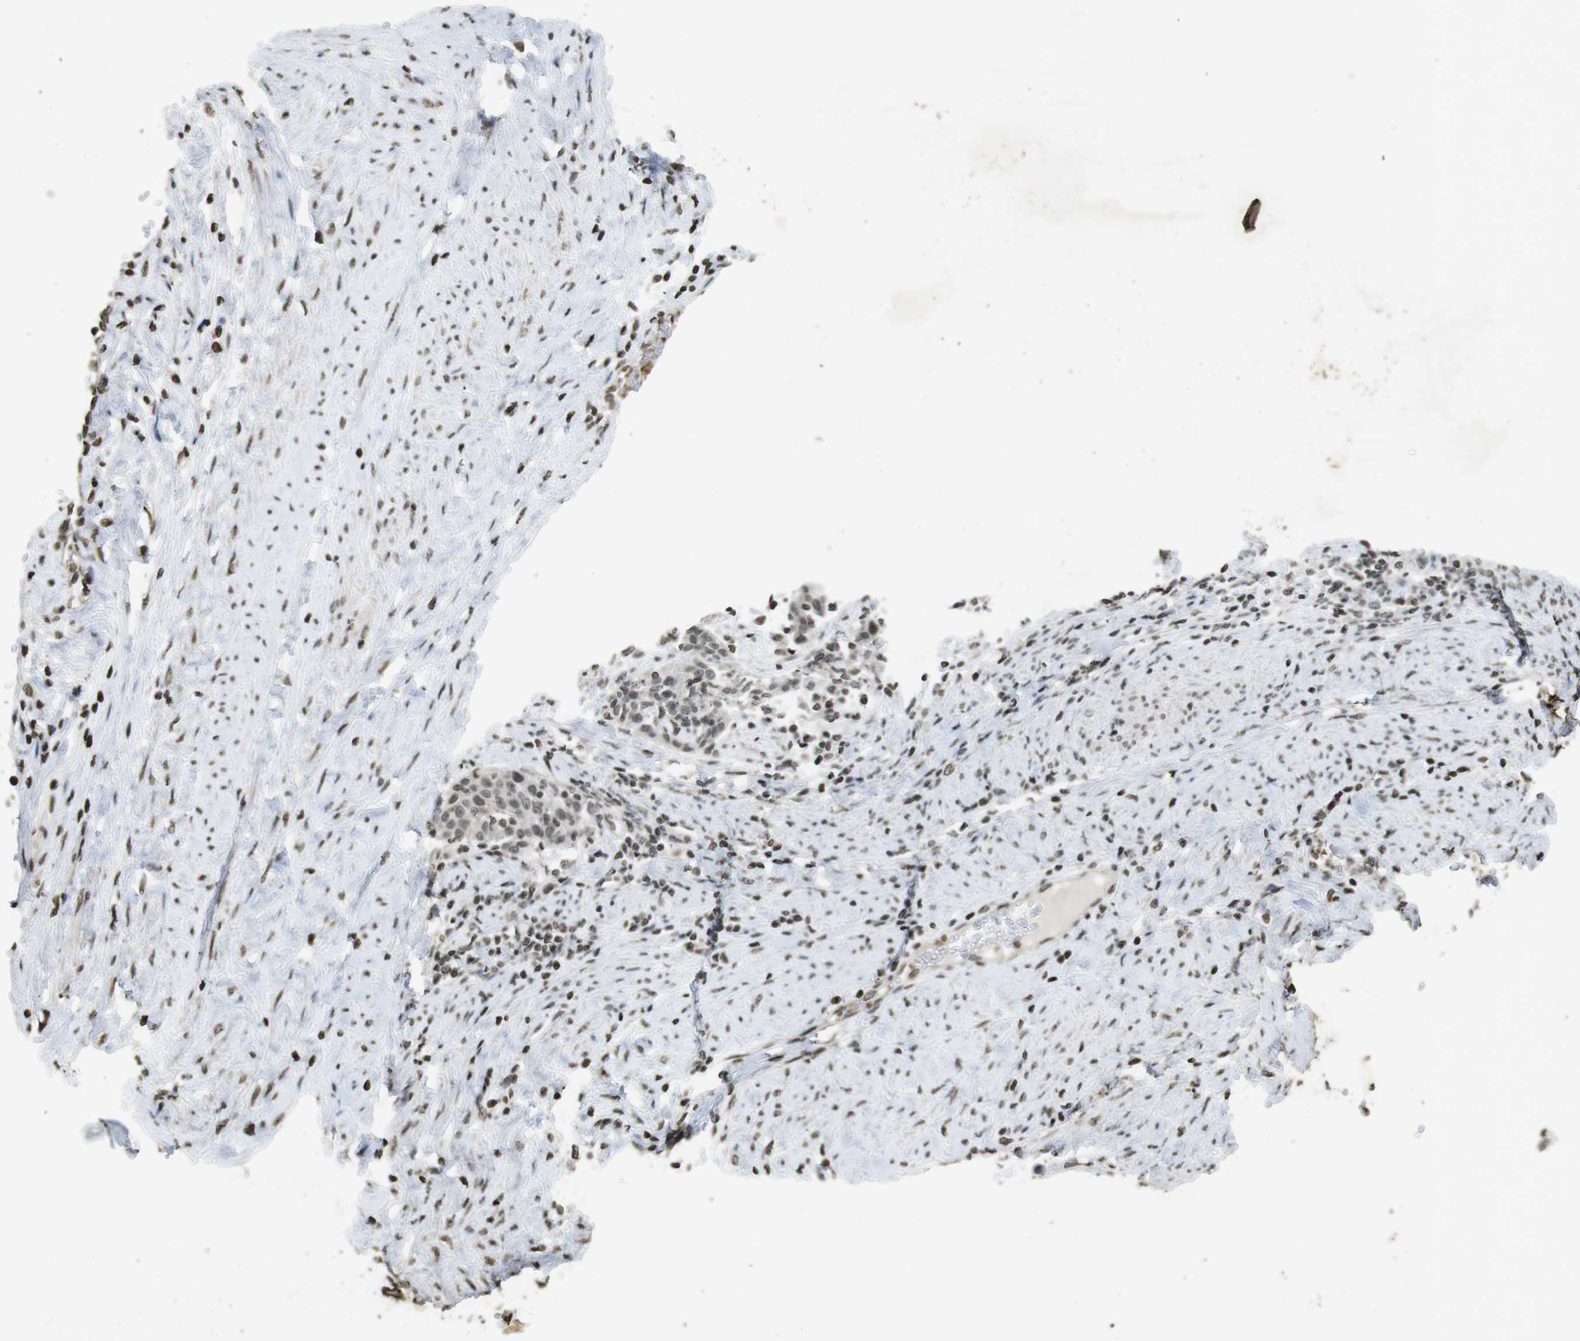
{"staining": {"intensity": "negative", "quantity": "none", "location": "none"}, "tissue": "cervical cancer", "cell_type": "Tumor cells", "image_type": "cancer", "snomed": [{"axis": "morphology", "description": "Squamous cell carcinoma, NOS"}, {"axis": "topography", "description": "Cervix"}], "caption": "The histopathology image reveals no significant positivity in tumor cells of cervical cancer.", "gene": "FOXA3", "patient": {"sex": "female", "age": 38}}